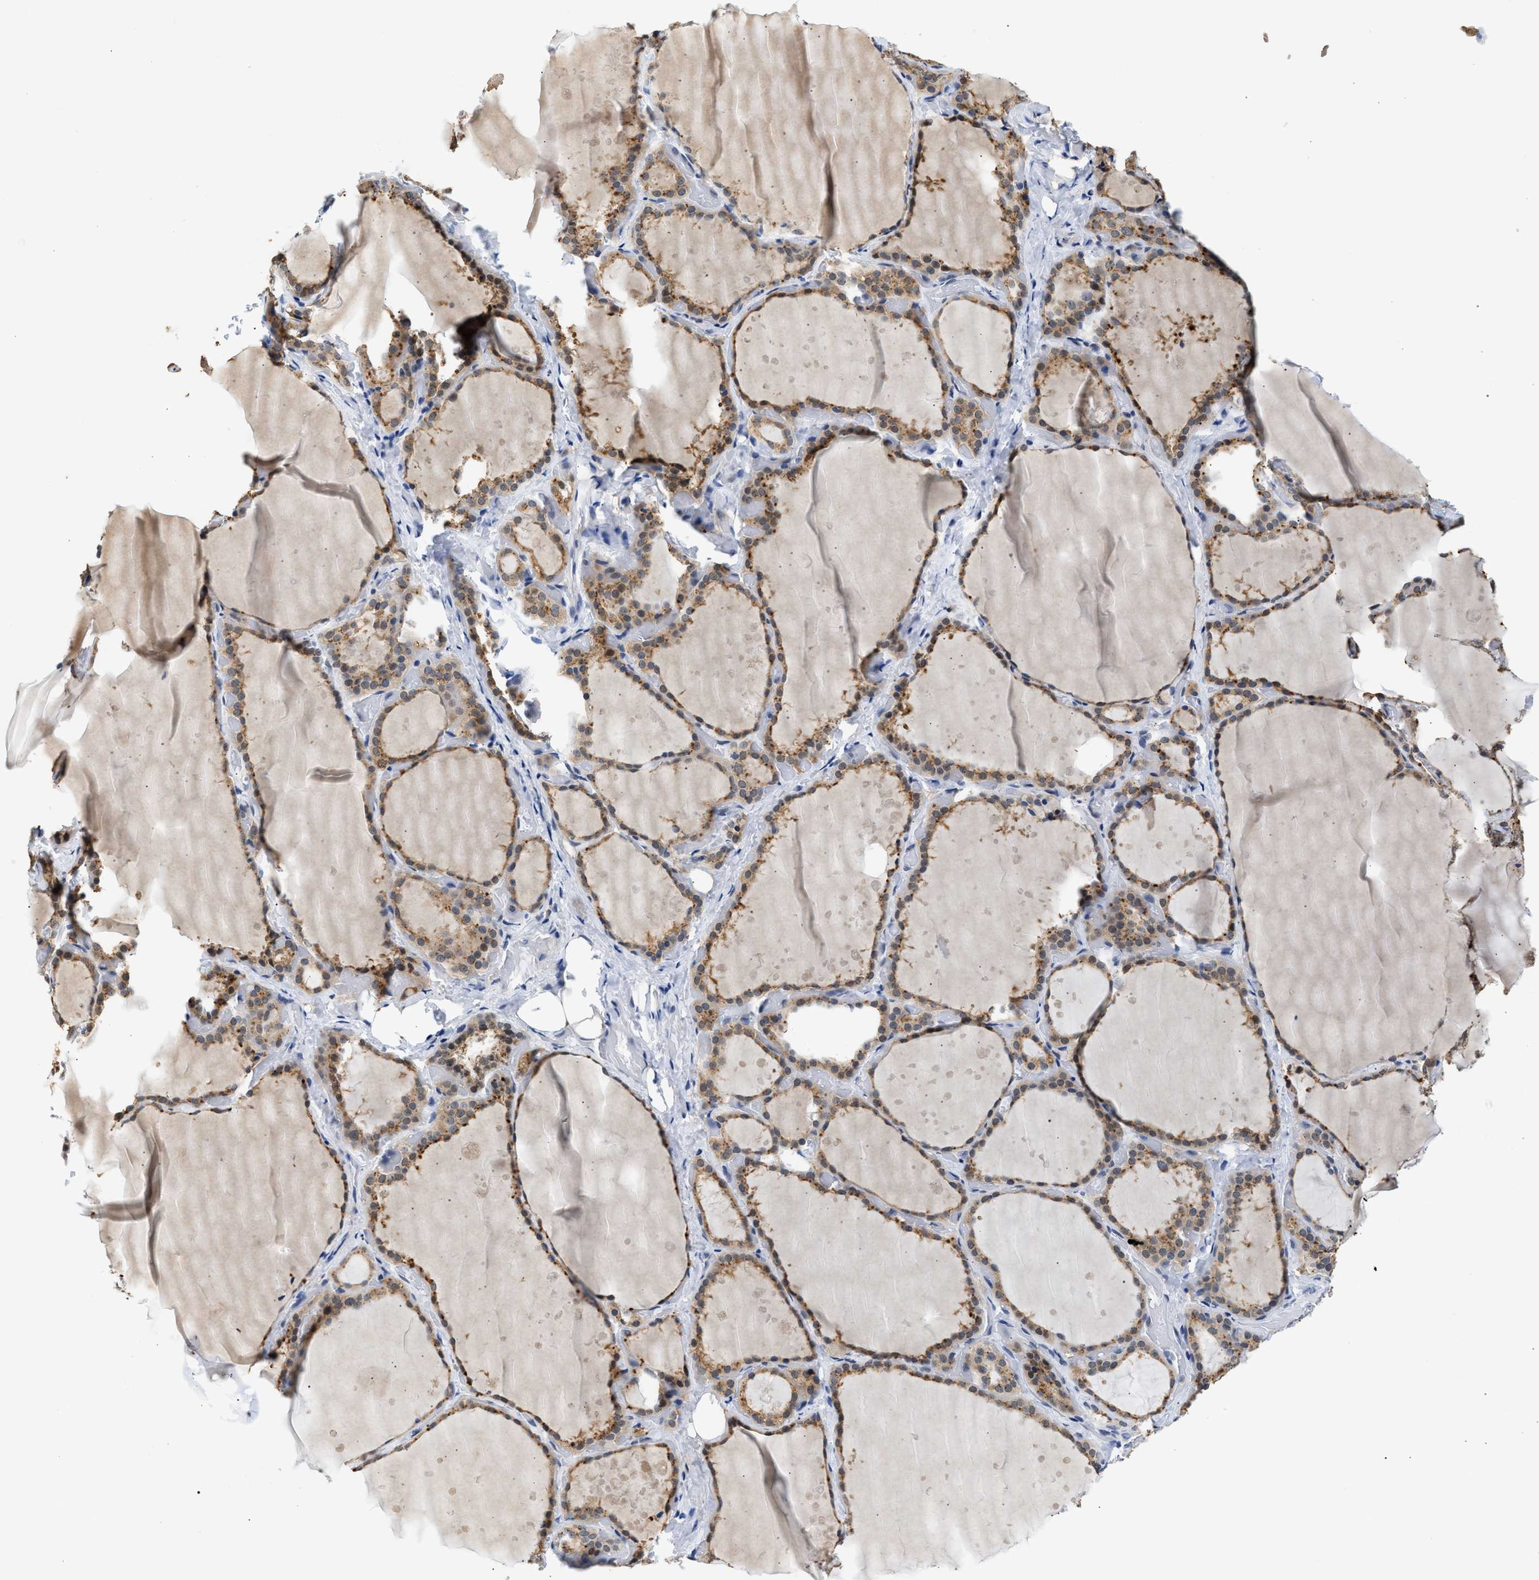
{"staining": {"intensity": "moderate", "quantity": "25%-75%", "location": "cytoplasmic/membranous"}, "tissue": "thyroid gland", "cell_type": "Glandular cells", "image_type": "normal", "snomed": [{"axis": "morphology", "description": "Normal tissue, NOS"}, {"axis": "topography", "description": "Thyroid gland"}], "caption": "Immunohistochemical staining of unremarkable human thyroid gland reveals moderate cytoplasmic/membranous protein positivity in about 25%-75% of glandular cells.", "gene": "PPM1L", "patient": {"sex": "female", "age": 44}}